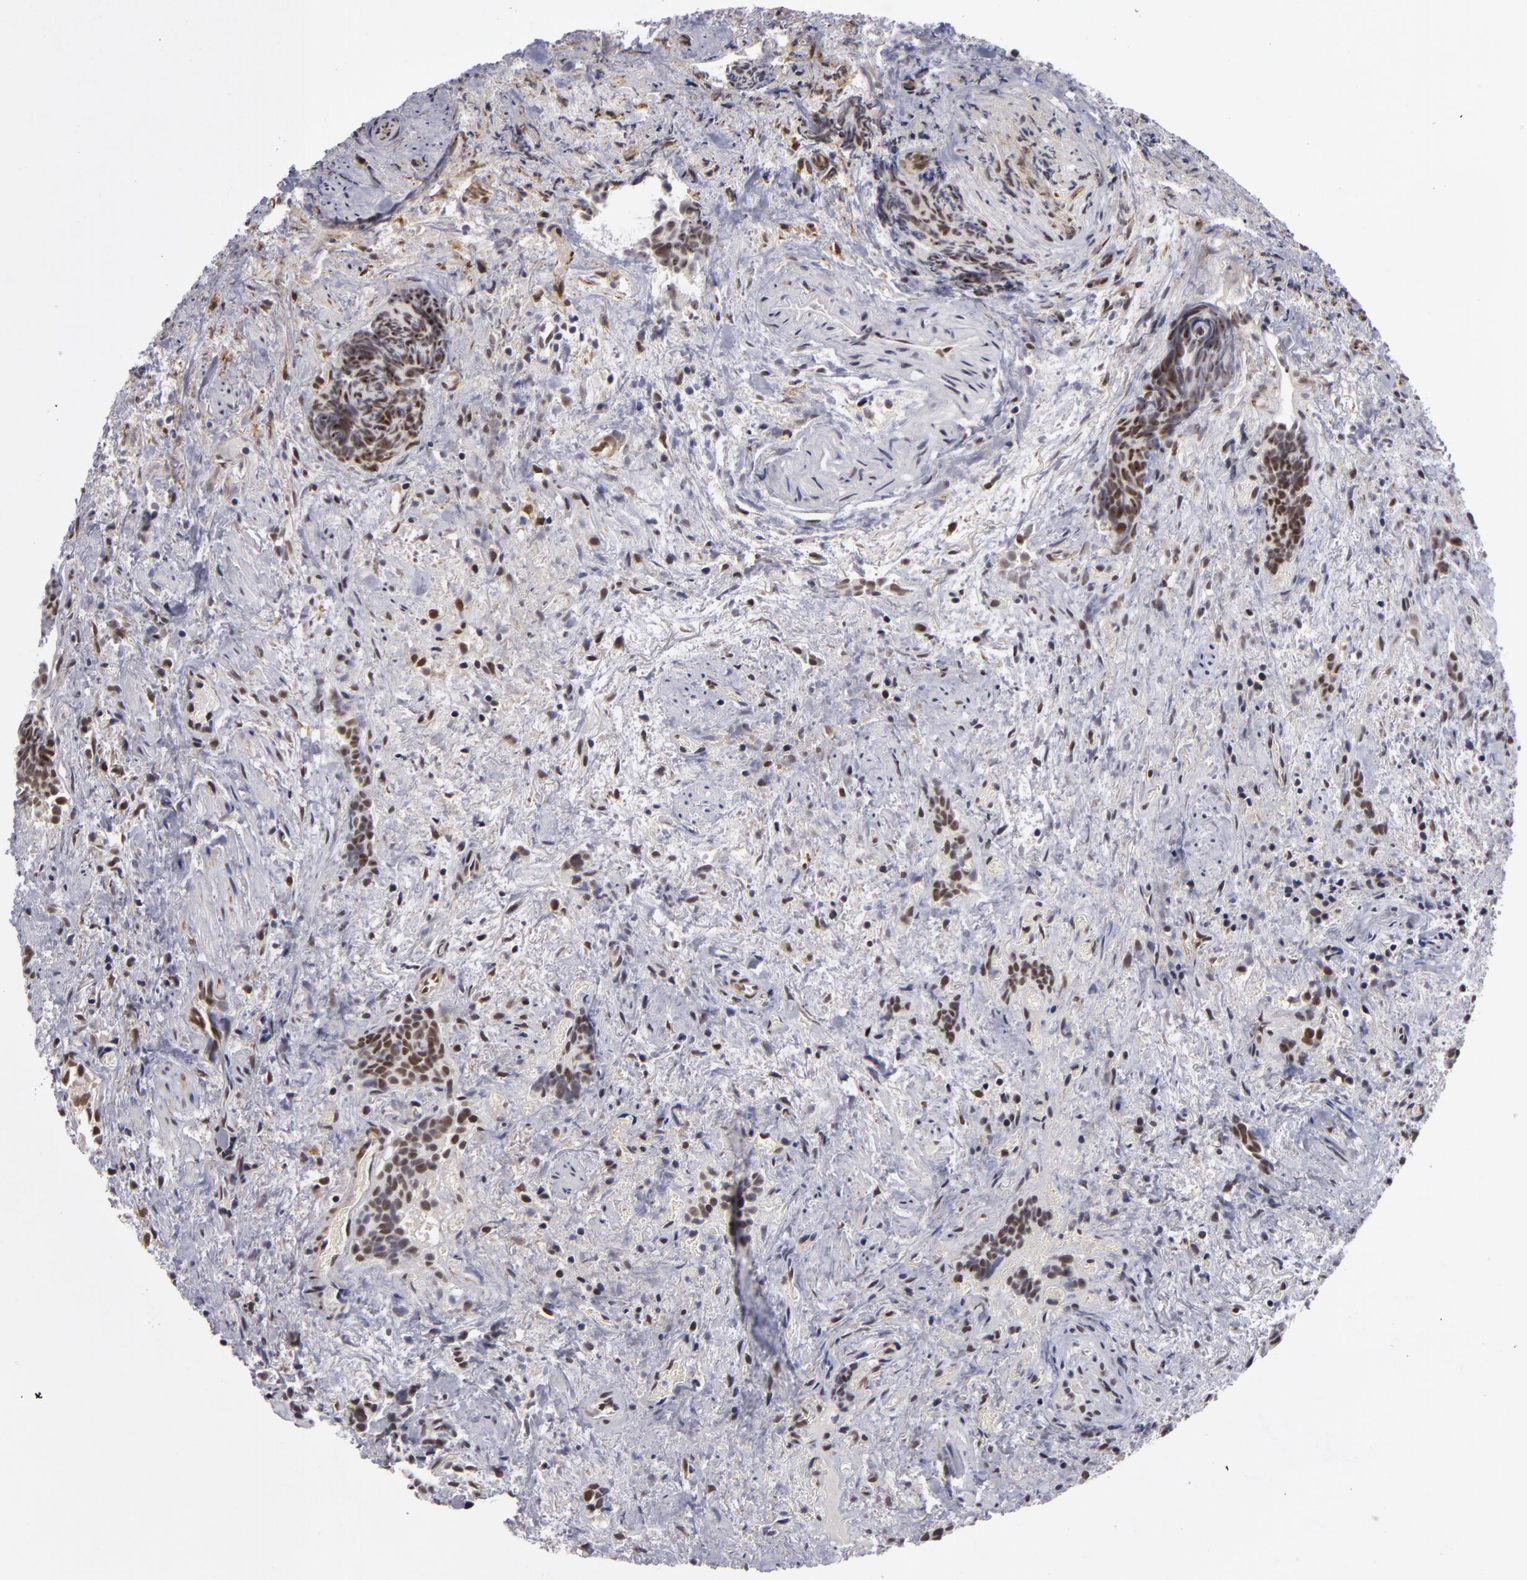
{"staining": {"intensity": "moderate", "quantity": "25%-75%", "location": "cytoplasmic/membranous,nuclear"}, "tissue": "urothelial cancer", "cell_type": "Tumor cells", "image_type": "cancer", "snomed": [{"axis": "morphology", "description": "Urothelial carcinoma, High grade"}, {"axis": "topography", "description": "Urinary bladder"}], "caption": "Urothelial carcinoma (high-grade) stained for a protein reveals moderate cytoplasmic/membranous and nuclear positivity in tumor cells.", "gene": "ZNF133", "patient": {"sex": "female", "age": 78}}